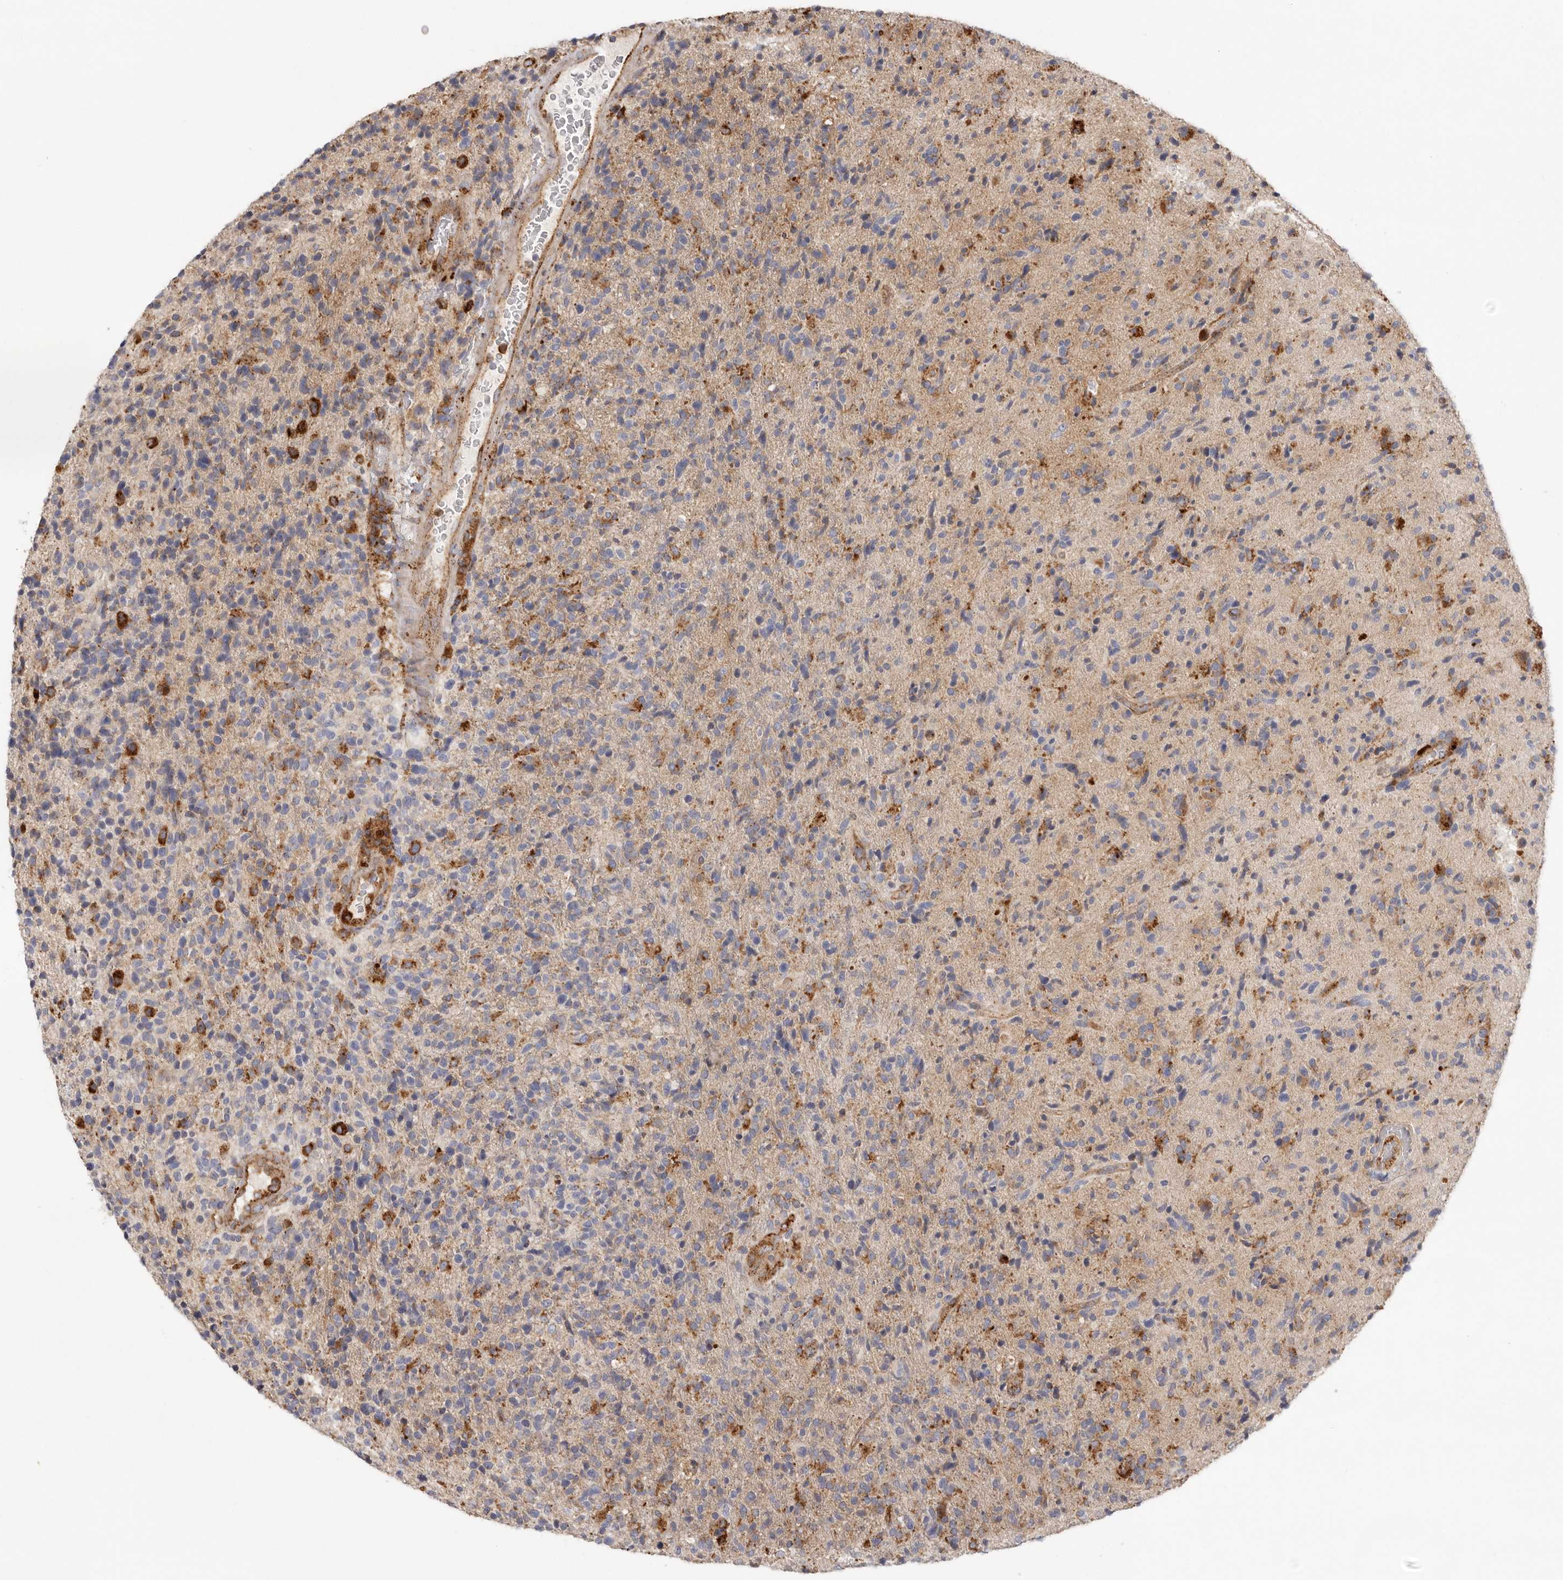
{"staining": {"intensity": "strong", "quantity": "<25%", "location": "cytoplasmic/membranous"}, "tissue": "glioma", "cell_type": "Tumor cells", "image_type": "cancer", "snomed": [{"axis": "morphology", "description": "Glioma, malignant, High grade"}, {"axis": "topography", "description": "Brain"}], "caption": "Immunohistochemistry (IHC) micrograph of neoplastic tissue: glioma stained using immunohistochemistry displays medium levels of strong protein expression localized specifically in the cytoplasmic/membranous of tumor cells, appearing as a cytoplasmic/membranous brown color.", "gene": "GRN", "patient": {"sex": "male", "age": 72}}